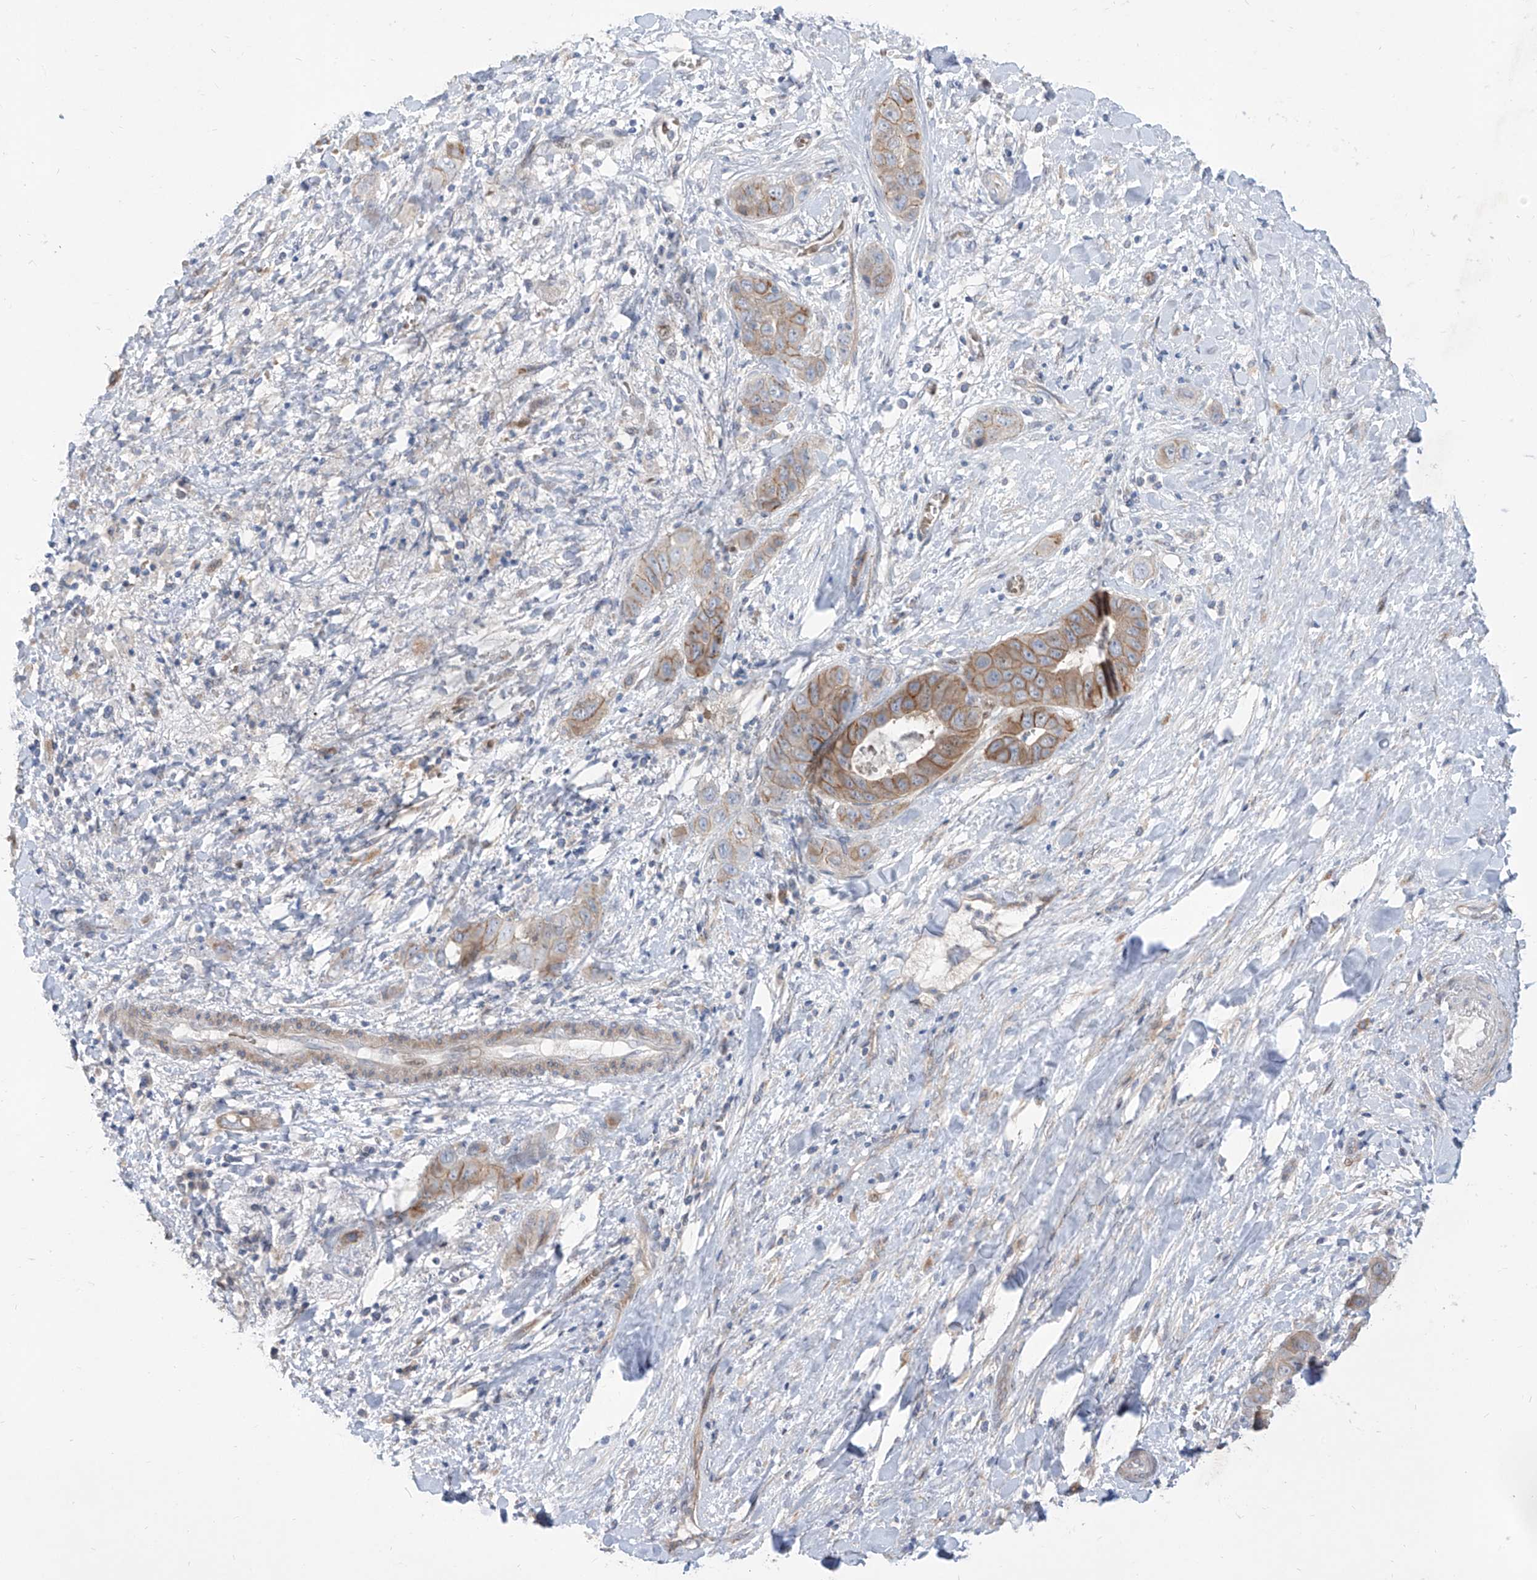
{"staining": {"intensity": "moderate", "quantity": ">75%", "location": "cytoplasmic/membranous"}, "tissue": "liver cancer", "cell_type": "Tumor cells", "image_type": "cancer", "snomed": [{"axis": "morphology", "description": "Cholangiocarcinoma"}, {"axis": "topography", "description": "Liver"}], "caption": "A histopathology image showing moderate cytoplasmic/membranous expression in approximately >75% of tumor cells in liver cholangiocarcinoma, as visualized by brown immunohistochemical staining.", "gene": "LRRC1", "patient": {"sex": "female", "age": 52}}